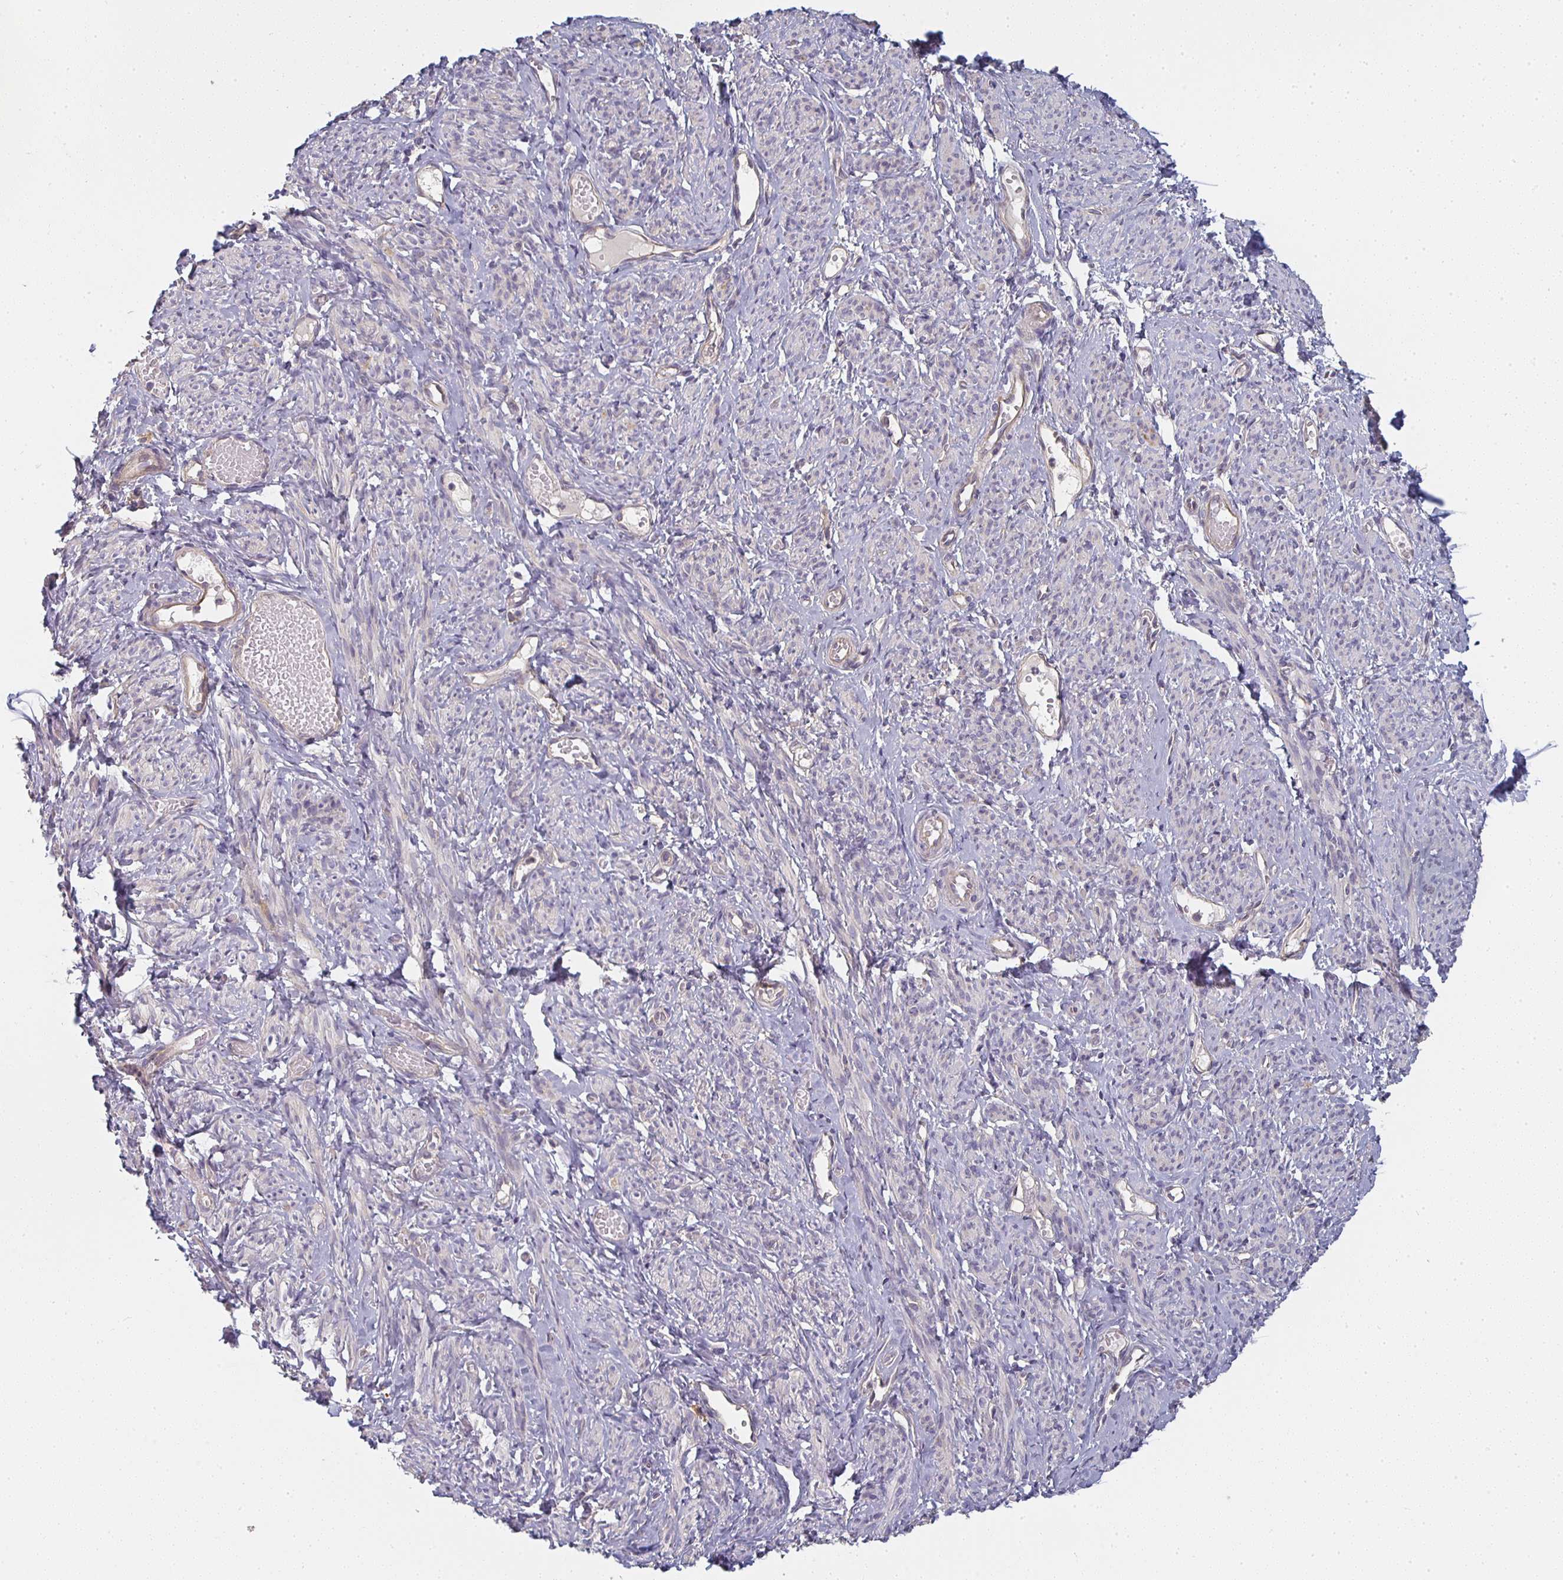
{"staining": {"intensity": "negative", "quantity": "none", "location": "none"}, "tissue": "smooth muscle", "cell_type": "Smooth muscle cells", "image_type": "normal", "snomed": [{"axis": "morphology", "description": "Normal tissue, NOS"}, {"axis": "topography", "description": "Smooth muscle"}], "caption": "A micrograph of smooth muscle stained for a protein displays no brown staining in smooth muscle cells. (IHC, brightfield microscopy, high magnification).", "gene": "CTHRC1", "patient": {"sex": "female", "age": 65}}